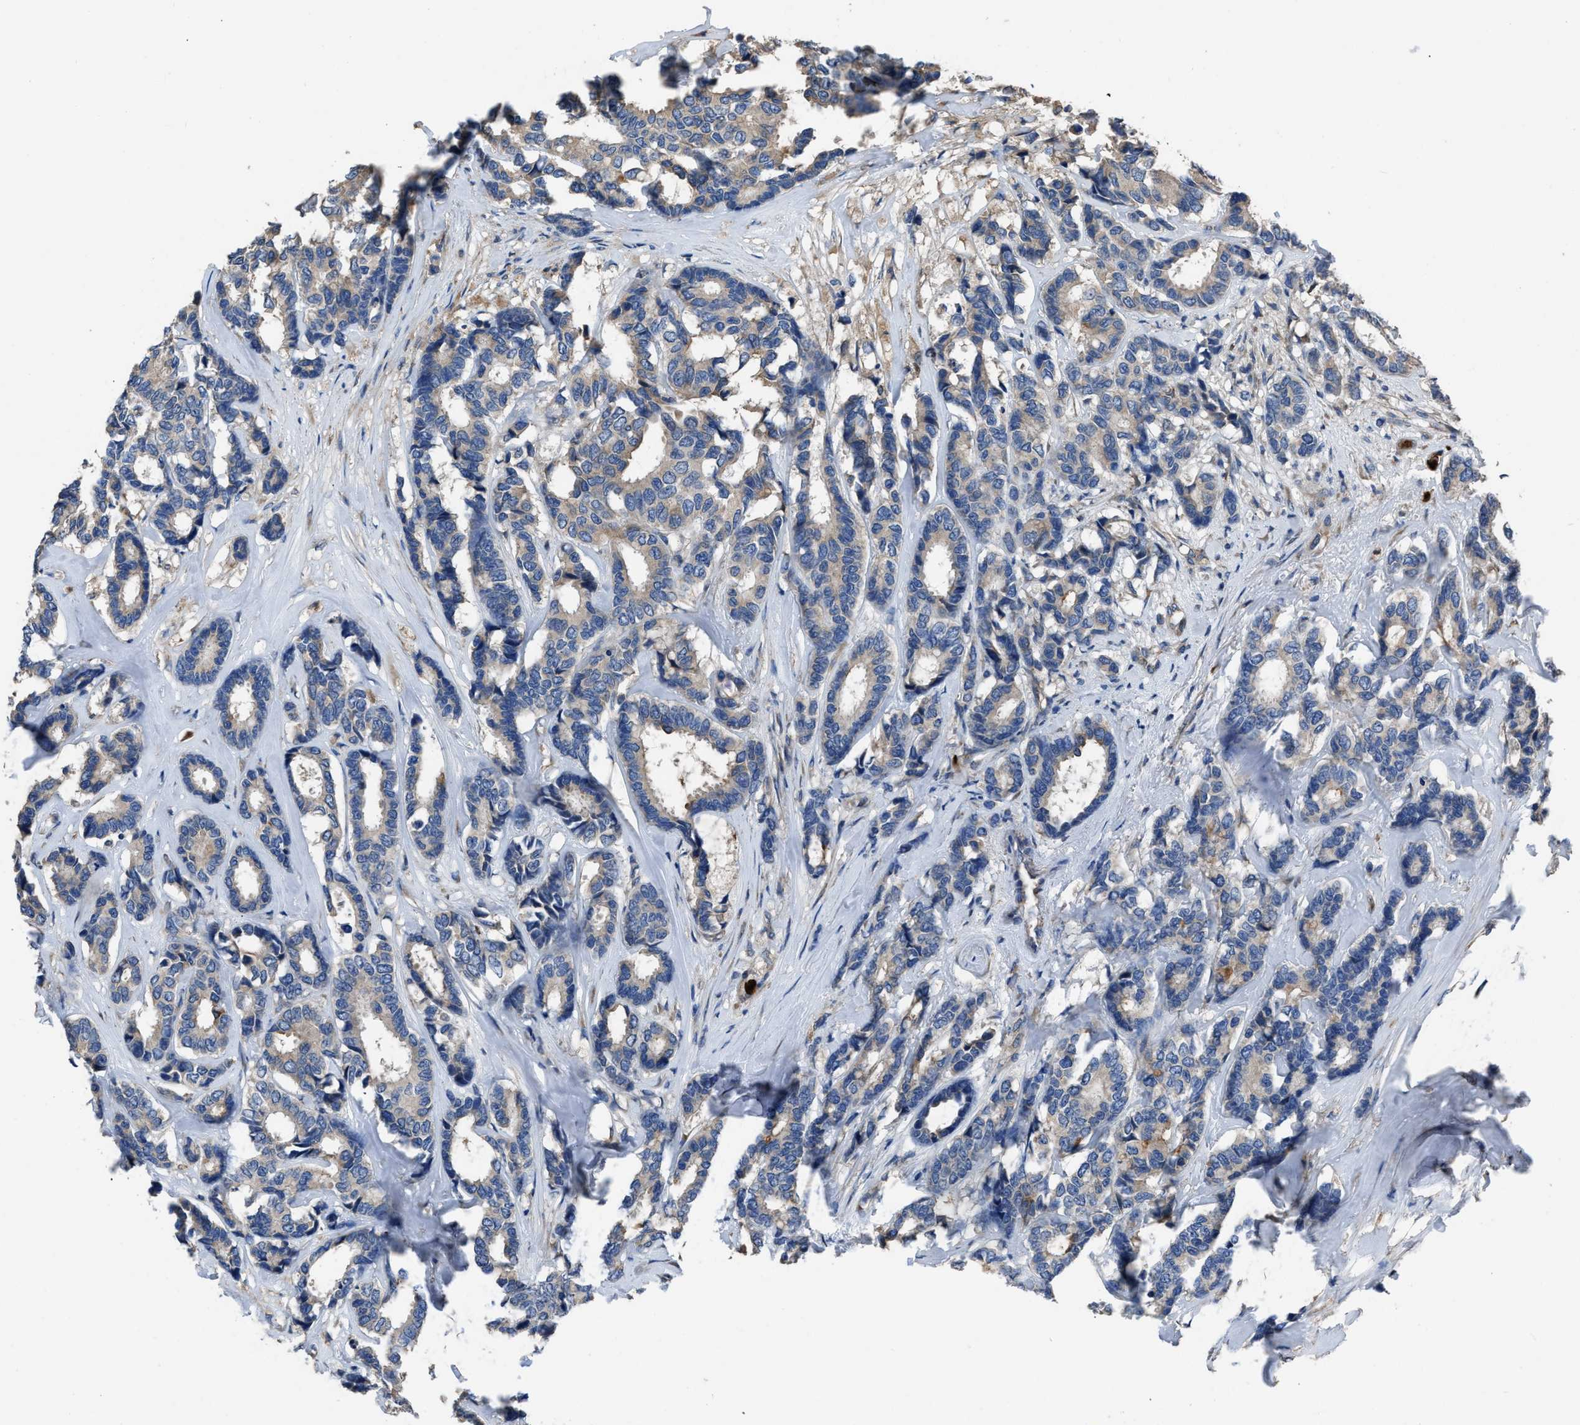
{"staining": {"intensity": "weak", "quantity": "<25%", "location": "cytoplasmic/membranous"}, "tissue": "breast cancer", "cell_type": "Tumor cells", "image_type": "cancer", "snomed": [{"axis": "morphology", "description": "Duct carcinoma"}, {"axis": "topography", "description": "Breast"}], "caption": "DAB (3,3'-diaminobenzidine) immunohistochemical staining of human intraductal carcinoma (breast) reveals no significant expression in tumor cells.", "gene": "ANGPT1", "patient": {"sex": "female", "age": 87}}